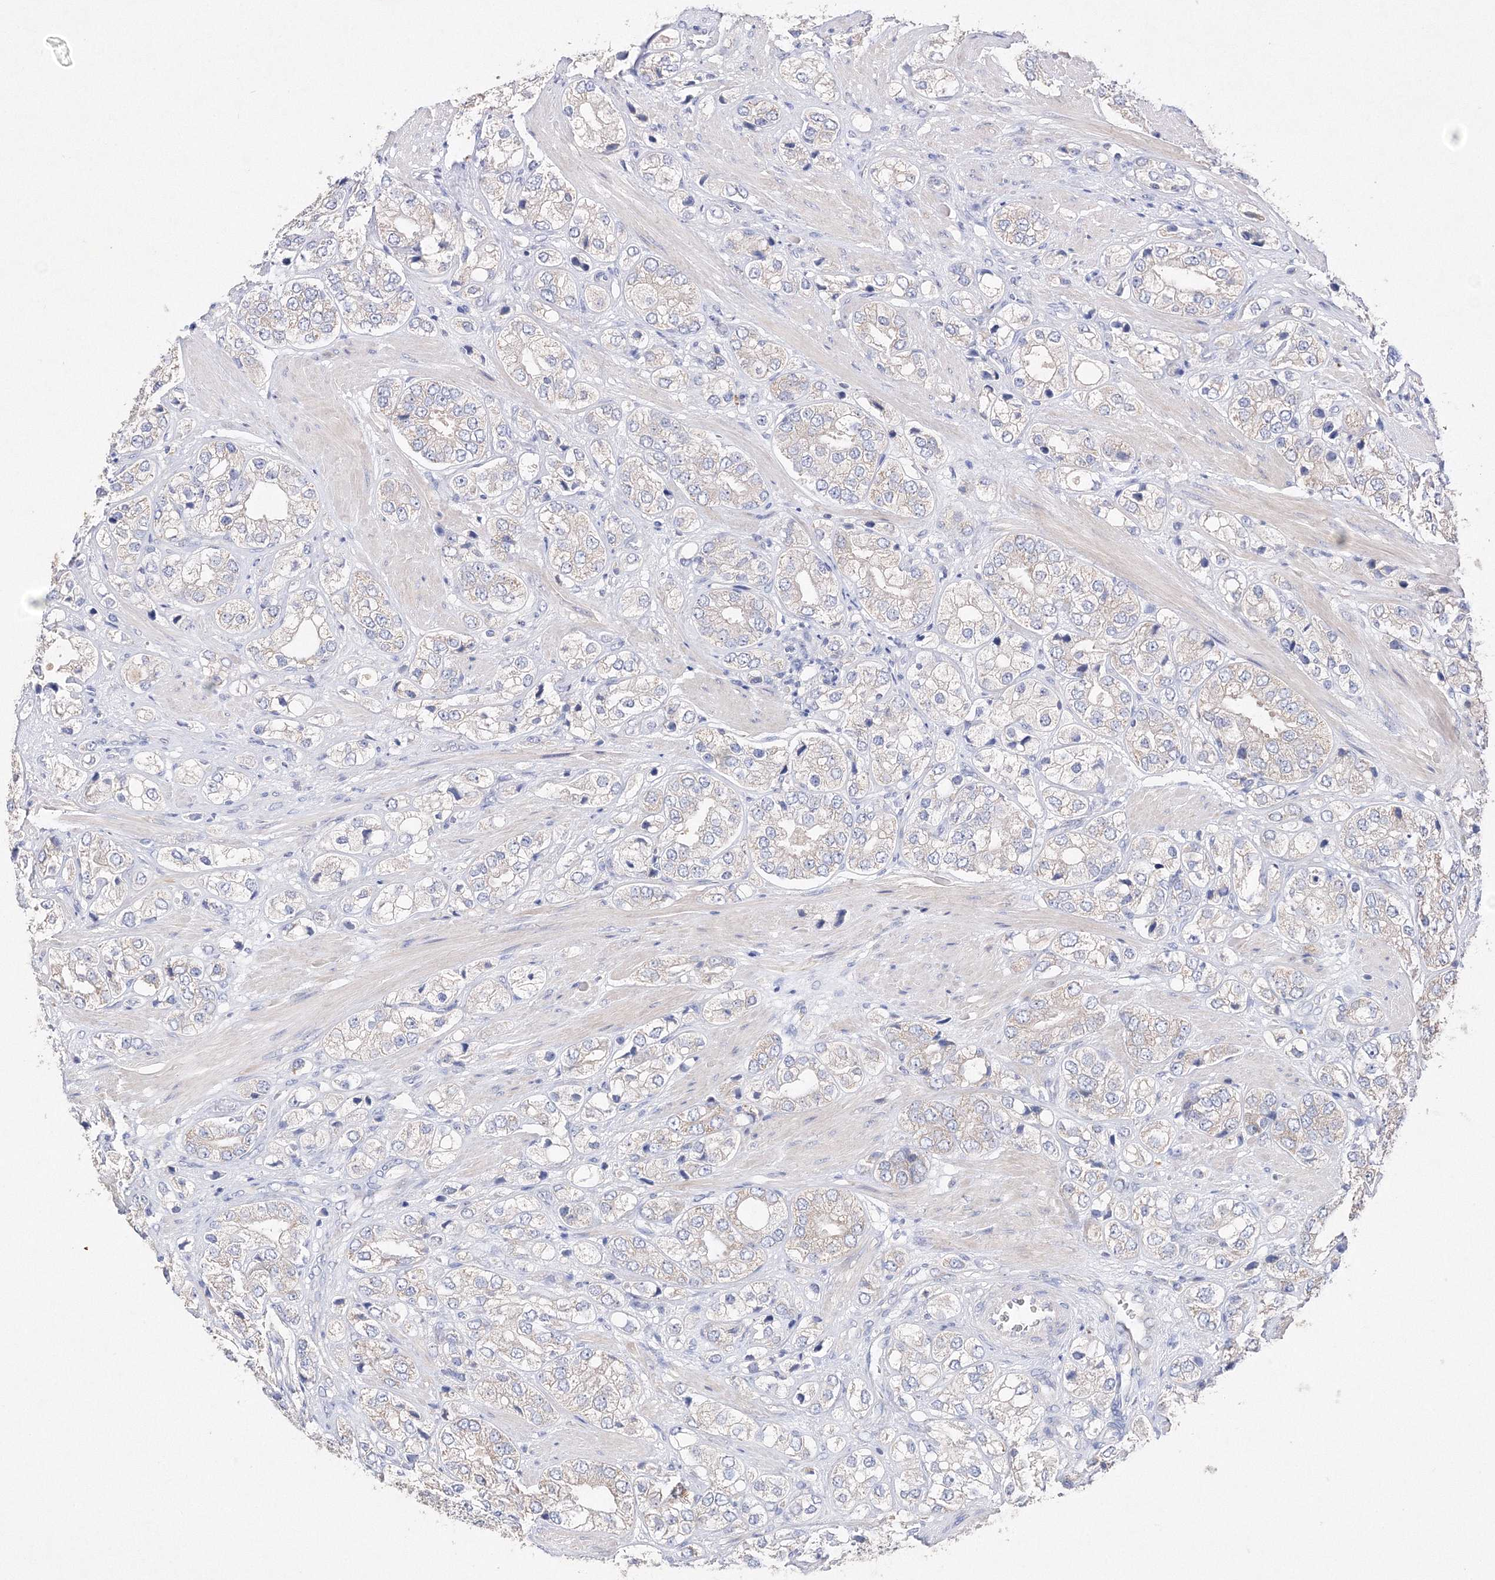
{"staining": {"intensity": "negative", "quantity": "none", "location": "none"}, "tissue": "prostate cancer", "cell_type": "Tumor cells", "image_type": "cancer", "snomed": [{"axis": "morphology", "description": "Adenocarcinoma, High grade"}, {"axis": "topography", "description": "Prostate"}], "caption": "Photomicrograph shows no significant protein staining in tumor cells of prostate adenocarcinoma (high-grade).", "gene": "GLS", "patient": {"sex": "male", "age": 50}}